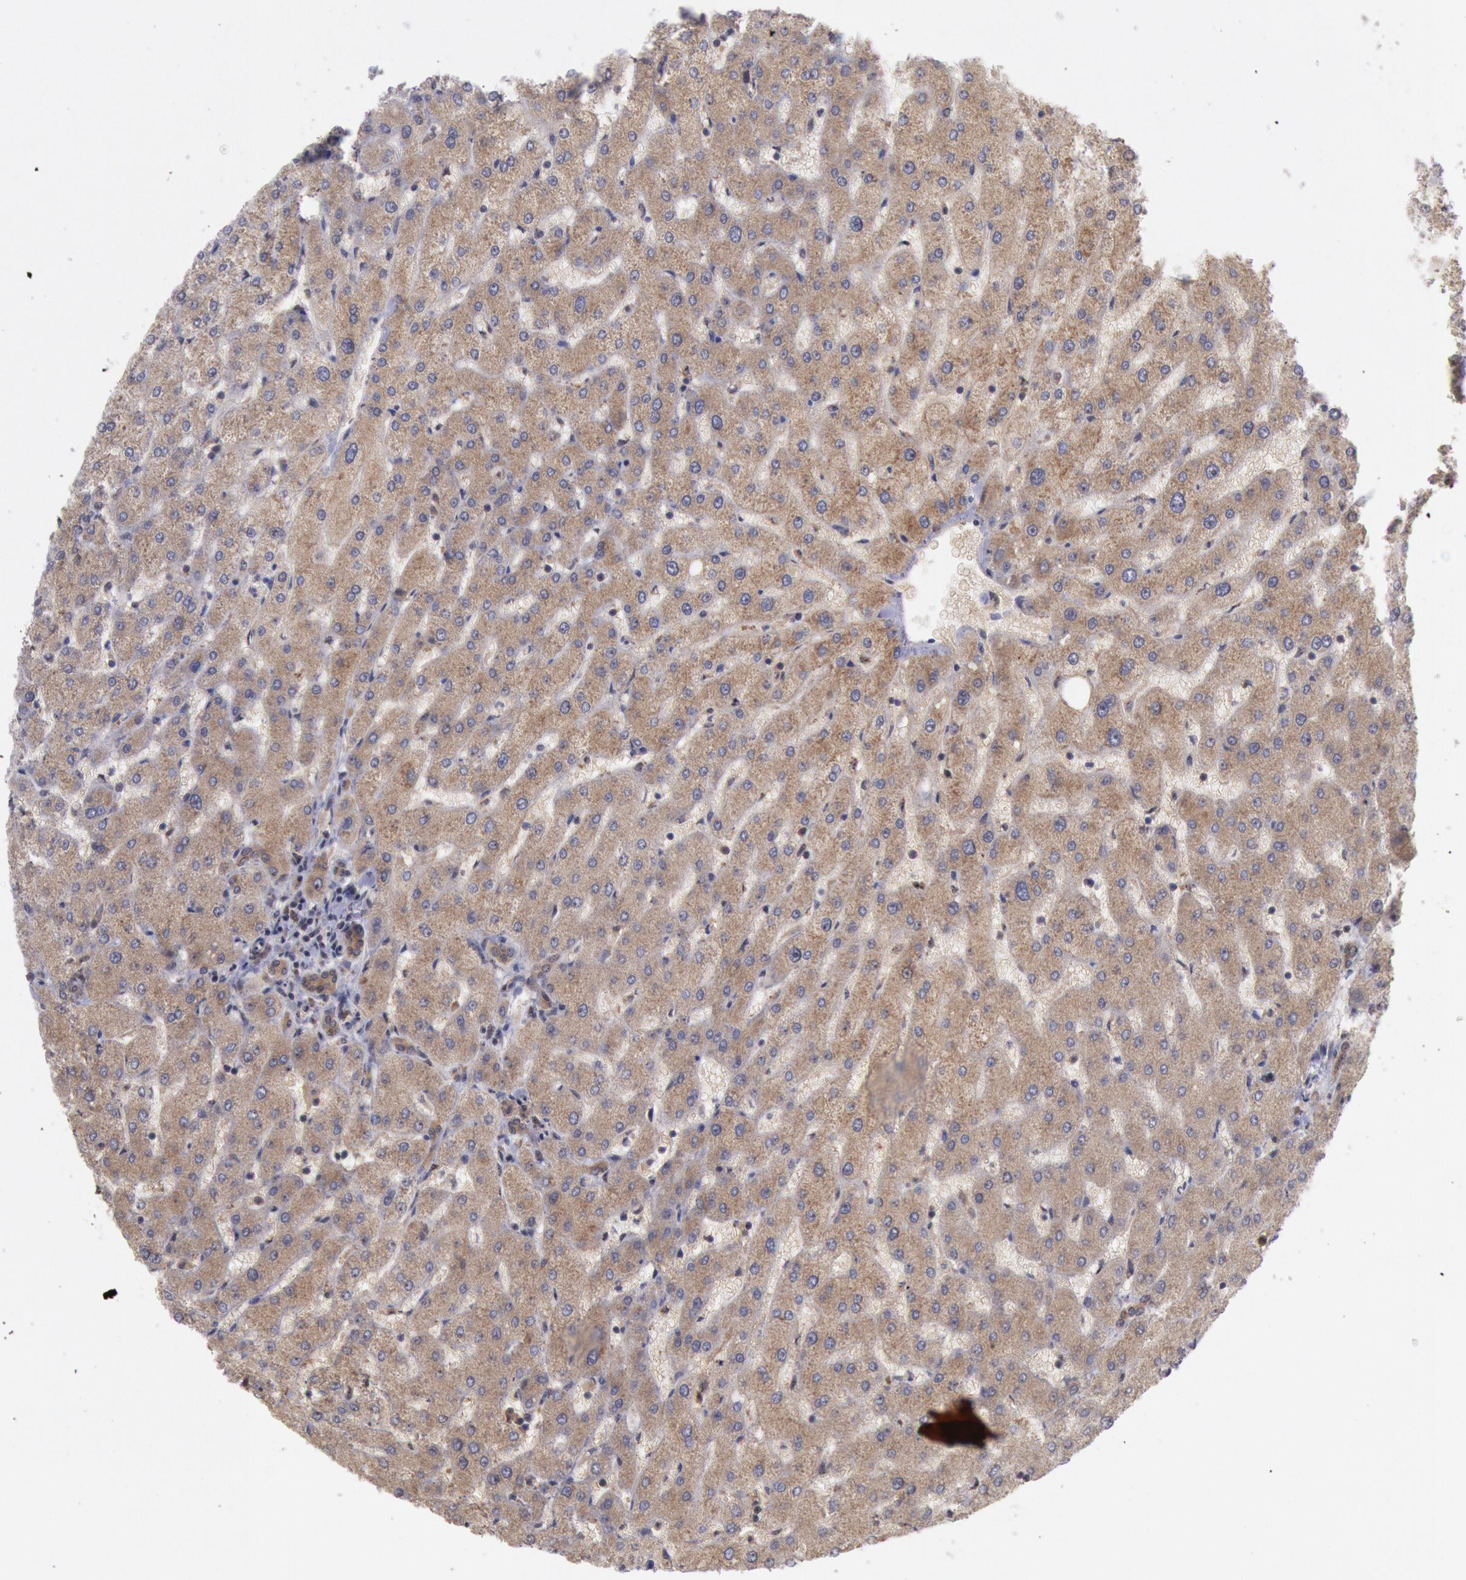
{"staining": {"intensity": "weak", "quantity": ">75%", "location": "cytoplasmic/membranous"}, "tissue": "liver", "cell_type": "Cholangiocytes", "image_type": "normal", "snomed": [{"axis": "morphology", "description": "Normal tissue, NOS"}, {"axis": "topography", "description": "Liver"}], "caption": "Unremarkable liver exhibits weak cytoplasmic/membranous expression in about >75% of cholangiocytes, visualized by immunohistochemistry. (brown staining indicates protein expression, while blue staining denotes nuclei).", "gene": "STX17", "patient": {"sex": "male", "age": 67}}